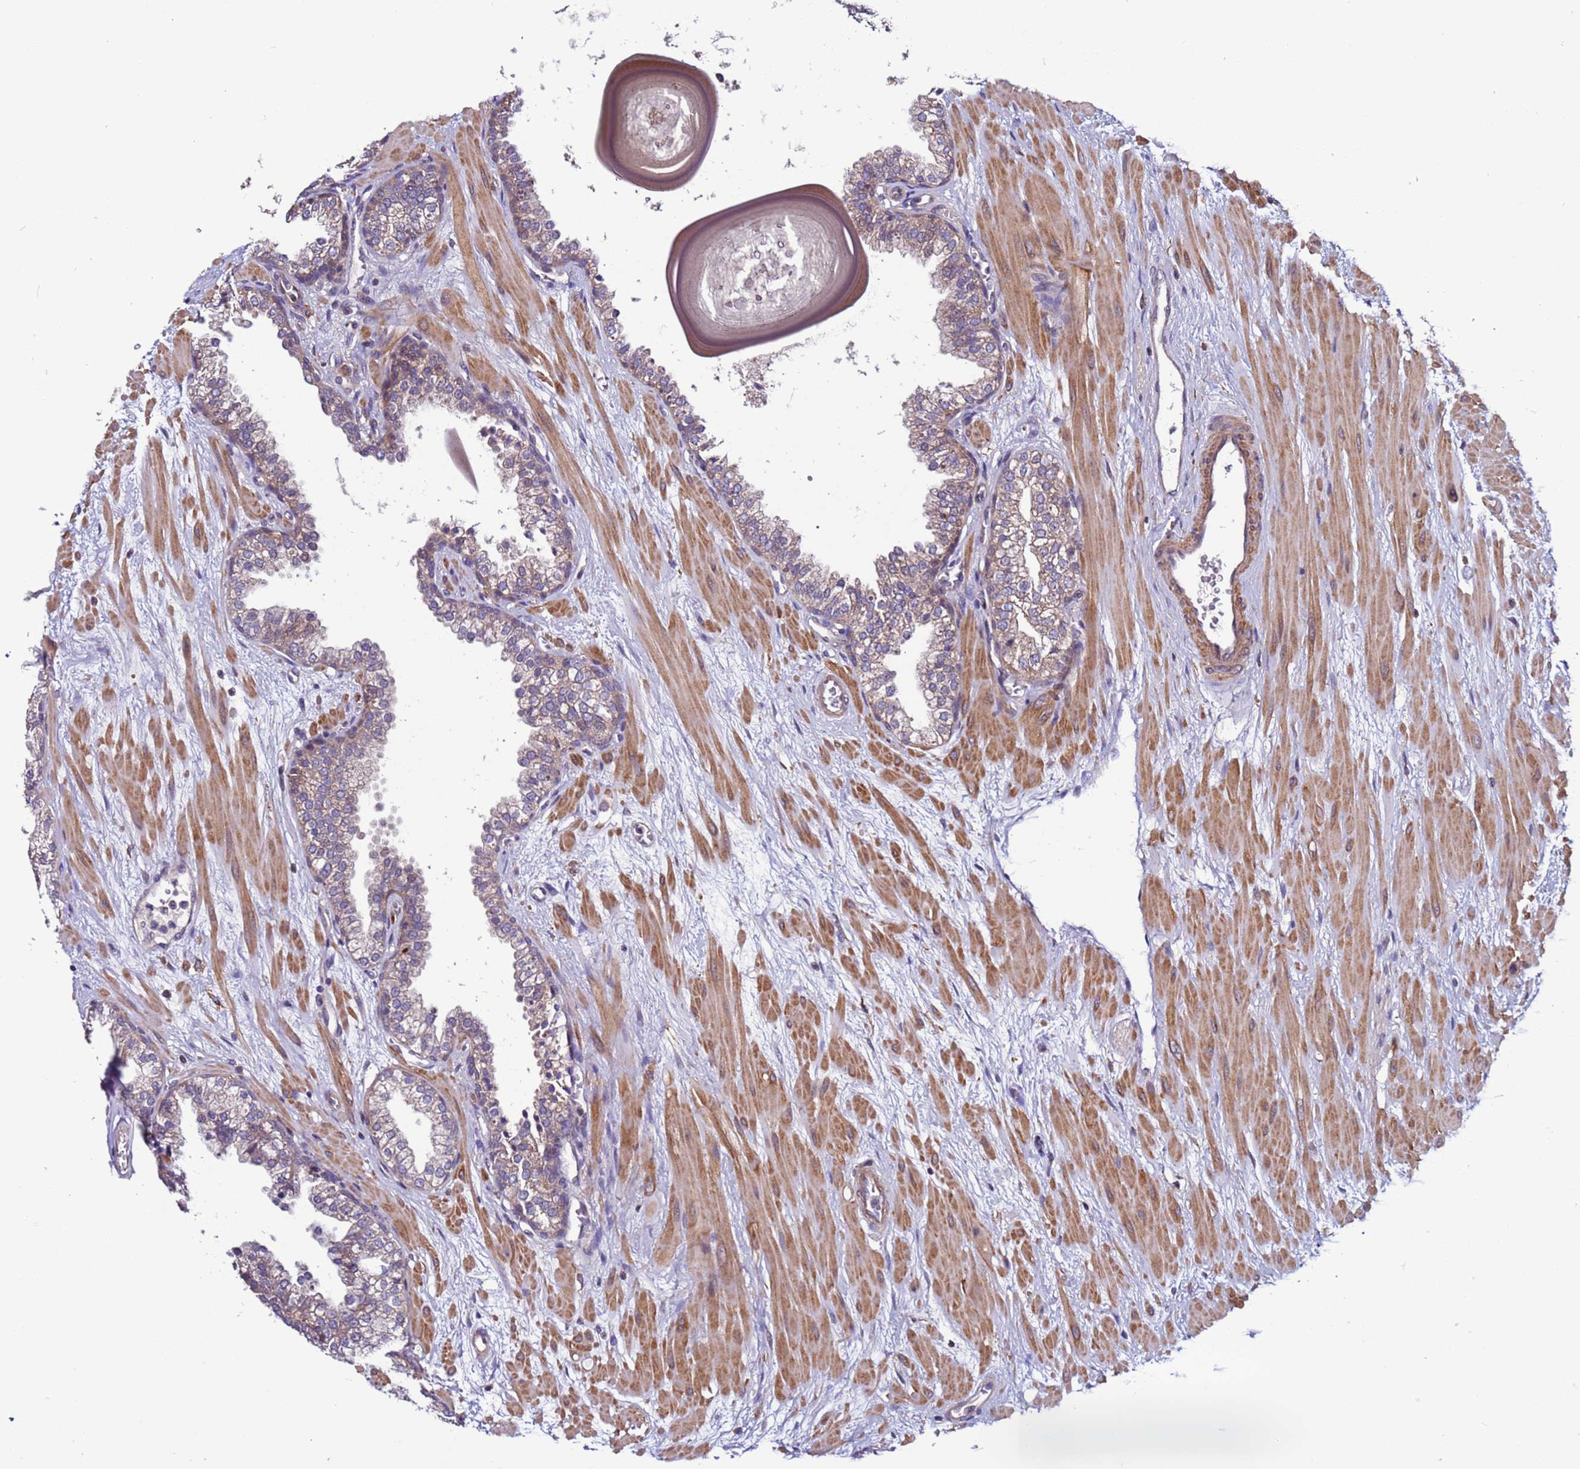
{"staining": {"intensity": "weak", "quantity": "25%-75%", "location": "cytoplasmic/membranous"}, "tissue": "prostate", "cell_type": "Glandular cells", "image_type": "normal", "snomed": [{"axis": "morphology", "description": "Normal tissue, NOS"}, {"axis": "topography", "description": "Prostate"}], "caption": "A brown stain highlights weak cytoplasmic/membranous expression of a protein in glandular cells of normal prostate. The staining was performed using DAB (3,3'-diaminobenzidine), with brown indicating positive protein expression. Nuclei are stained blue with hematoxylin.", "gene": "GAREM1", "patient": {"sex": "male", "age": 48}}